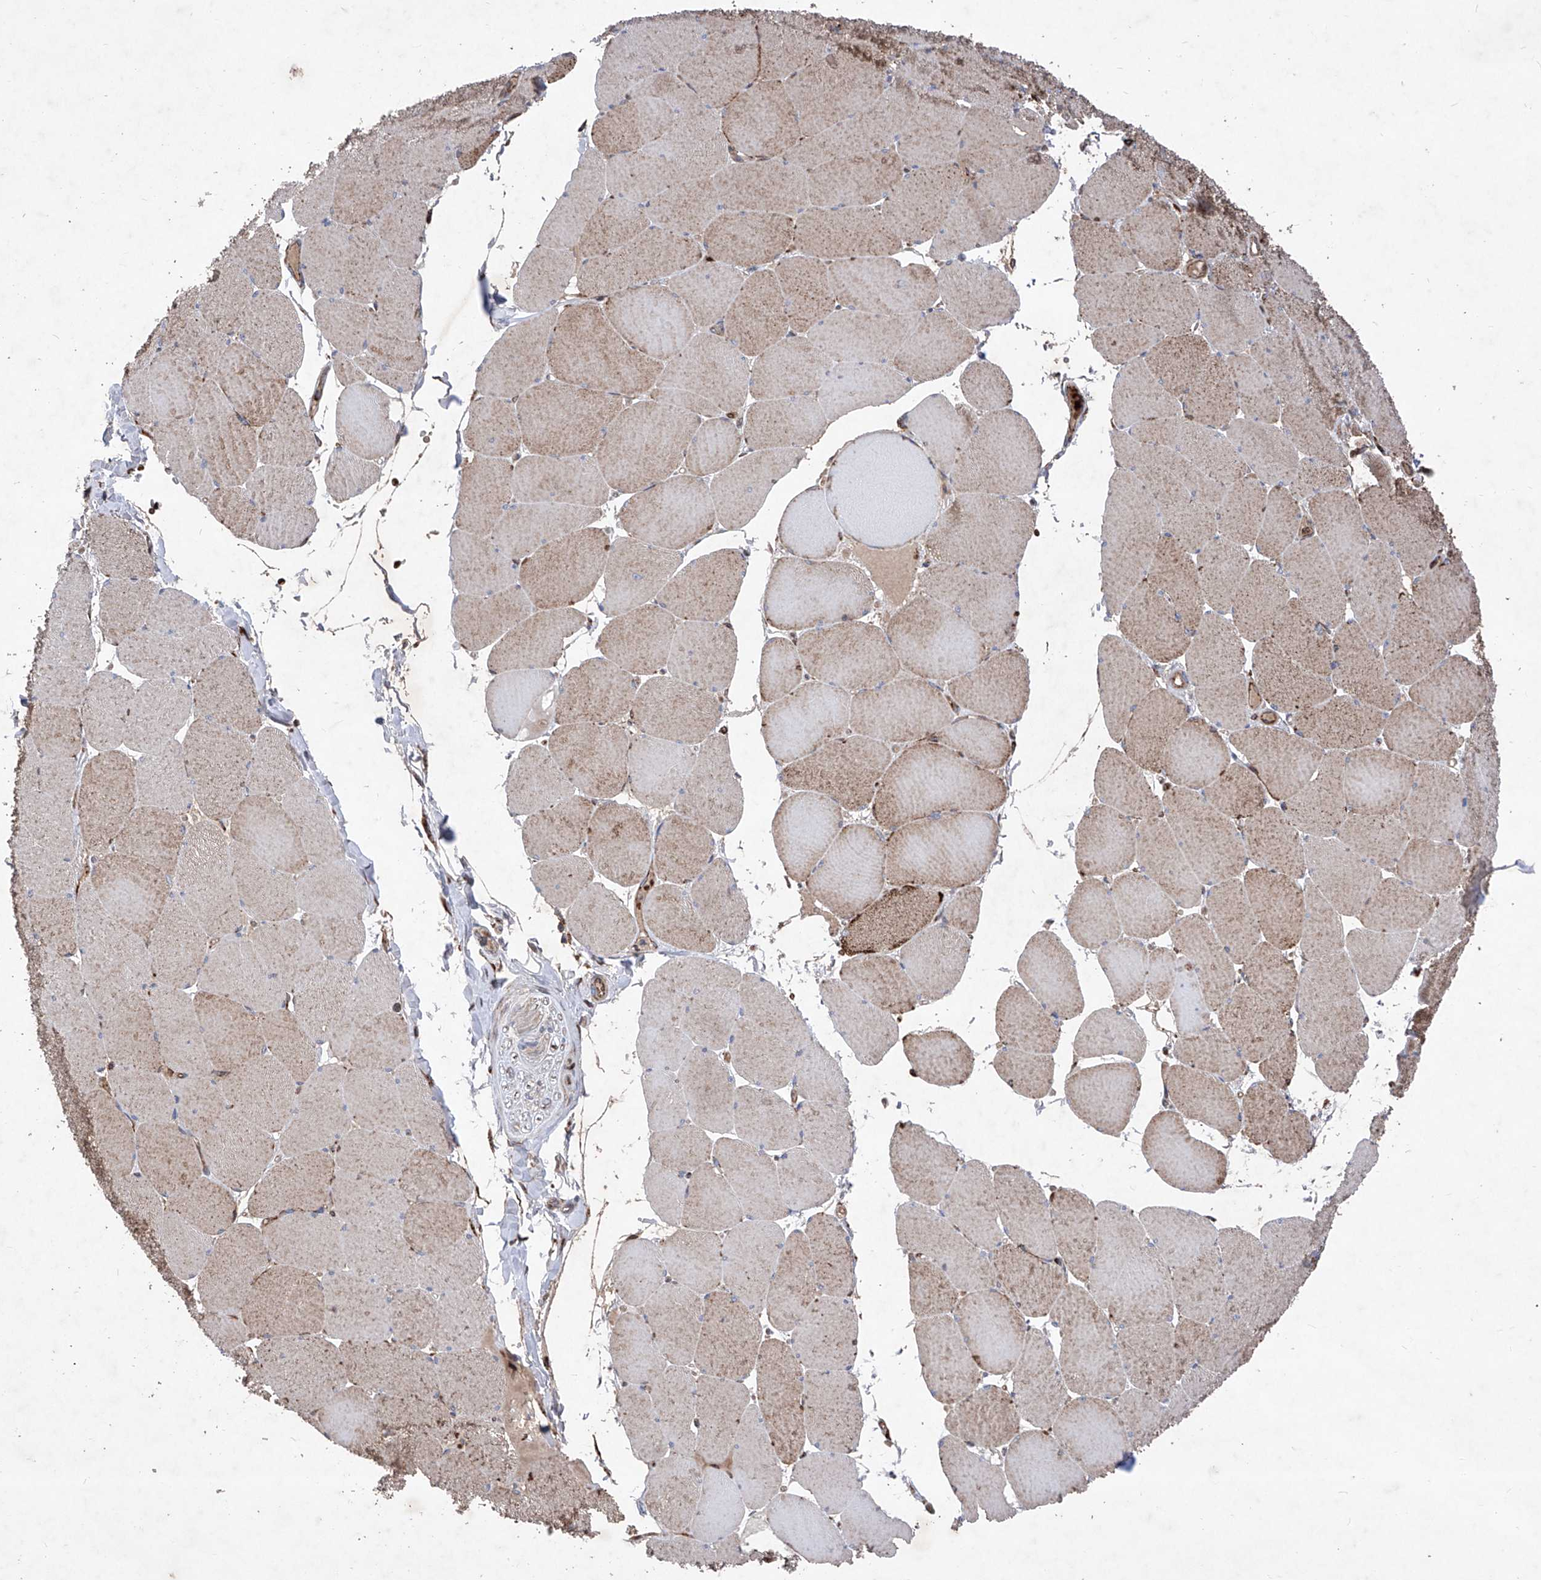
{"staining": {"intensity": "moderate", "quantity": "<25%", "location": "cytoplasmic/membranous"}, "tissue": "skeletal muscle", "cell_type": "Myocytes", "image_type": "normal", "snomed": [{"axis": "morphology", "description": "Normal tissue, NOS"}, {"axis": "topography", "description": "Skeletal muscle"}, {"axis": "topography", "description": "Head-Neck"}], "caption": "This is a histology image of immunohistochemistry (IHC) staining of unremarkable skeletal muscle, which shows moderate expression in the cytoplasmic/membranous of myocytes.", "gene": "SEMA6A", "patient": {"sex": "male", "age": 66}}